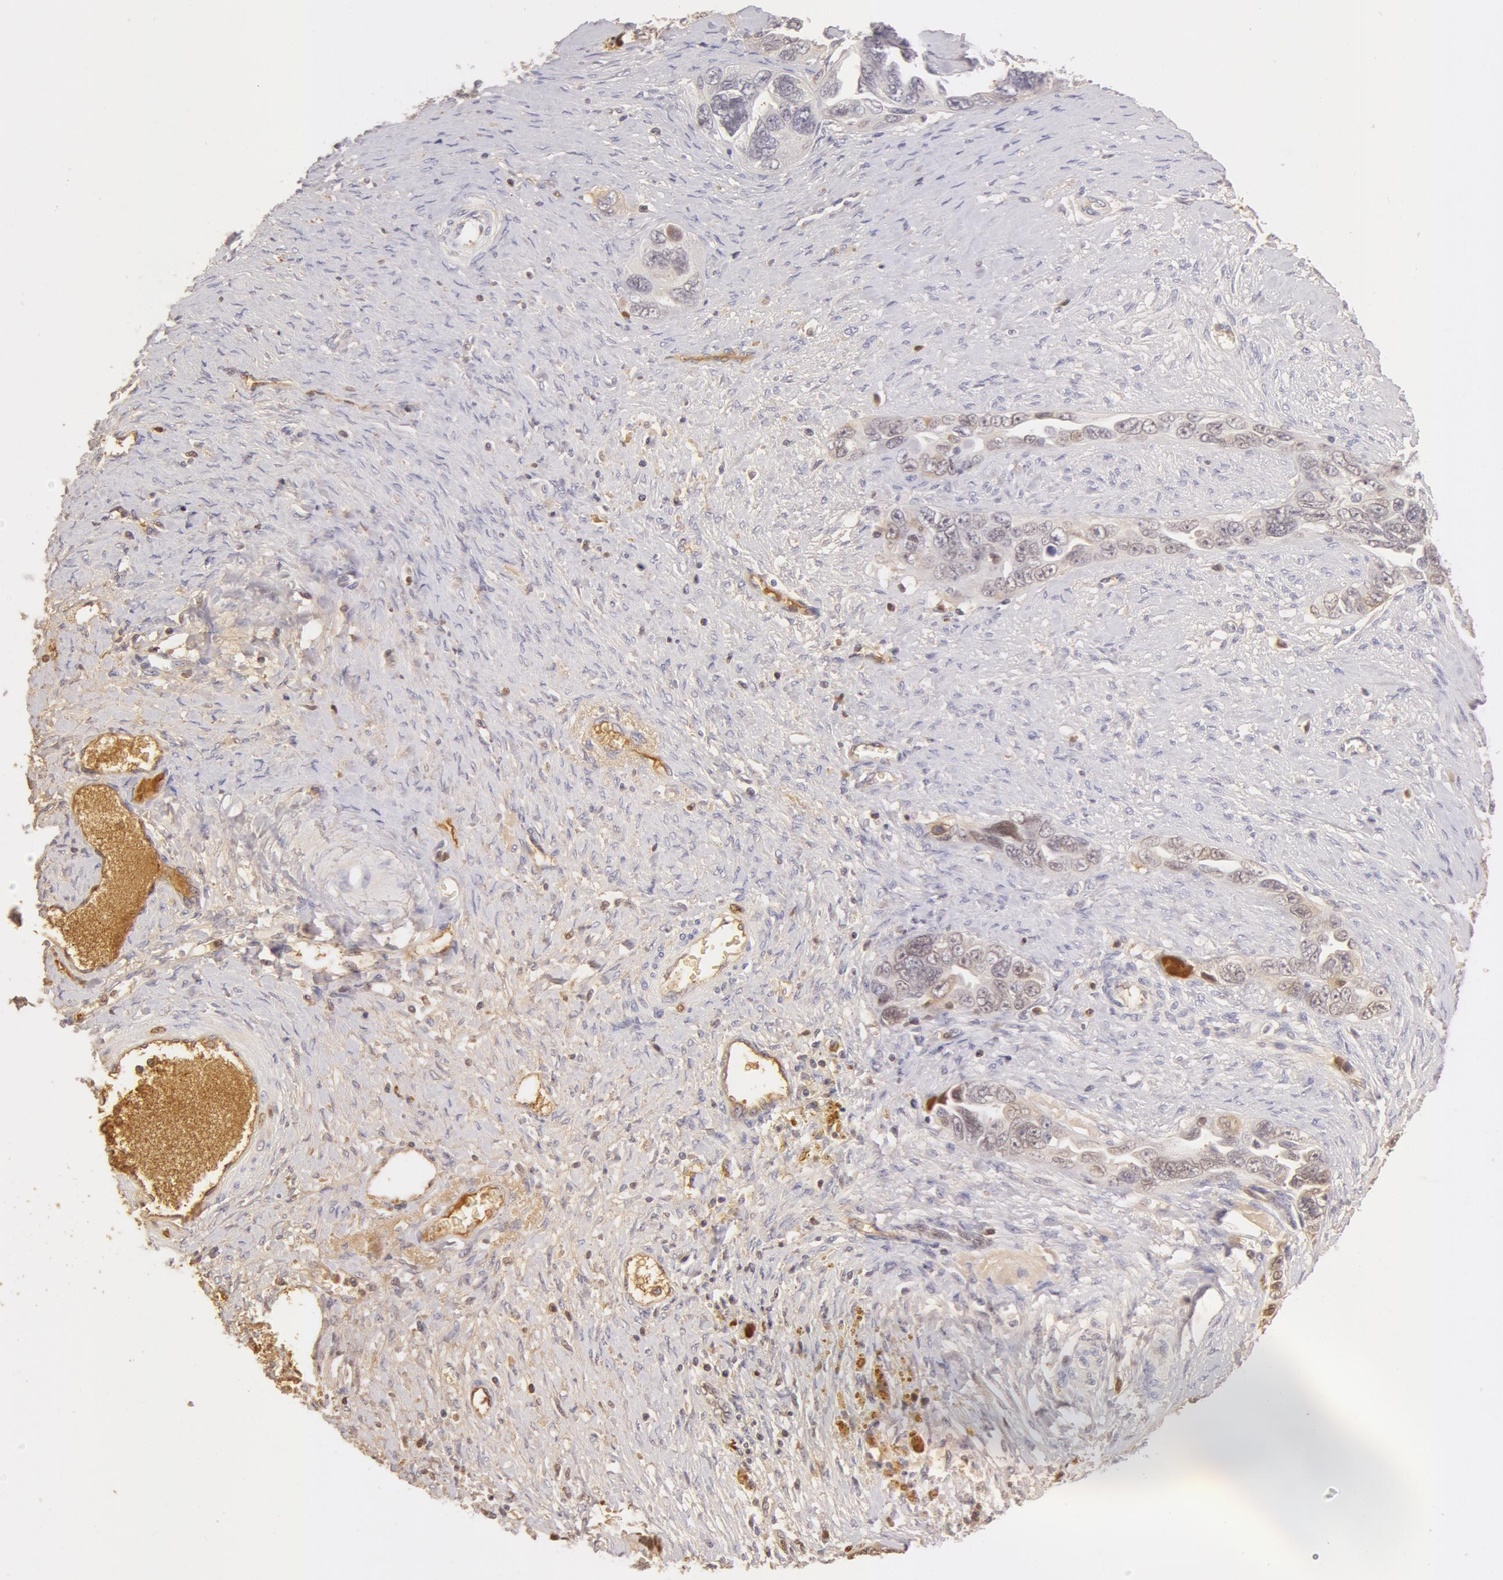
{"staining": {"intensity": "weak", "quantity": "<25%", "location": "nuclear"}, "tissue": "ovarian cancer", "cell_type": "Tumor cells", "image_type": "cancer", "snomed": [{"axis": "morphology", "description": "Cystadenocarcinoma, serous, NOS"}, {"axis": "topography", "description": "Ovary"}], "caption": "Immunohistochemistry of ovarian serous cystadenocarcinoma demonstrates no staining in tumor cells. (DAB (3,3'-diaminobenzidine) IHC with hematoxylin counter stain).", "gene": "AHSG", "patient": {"sex": "female", "age": 63}}